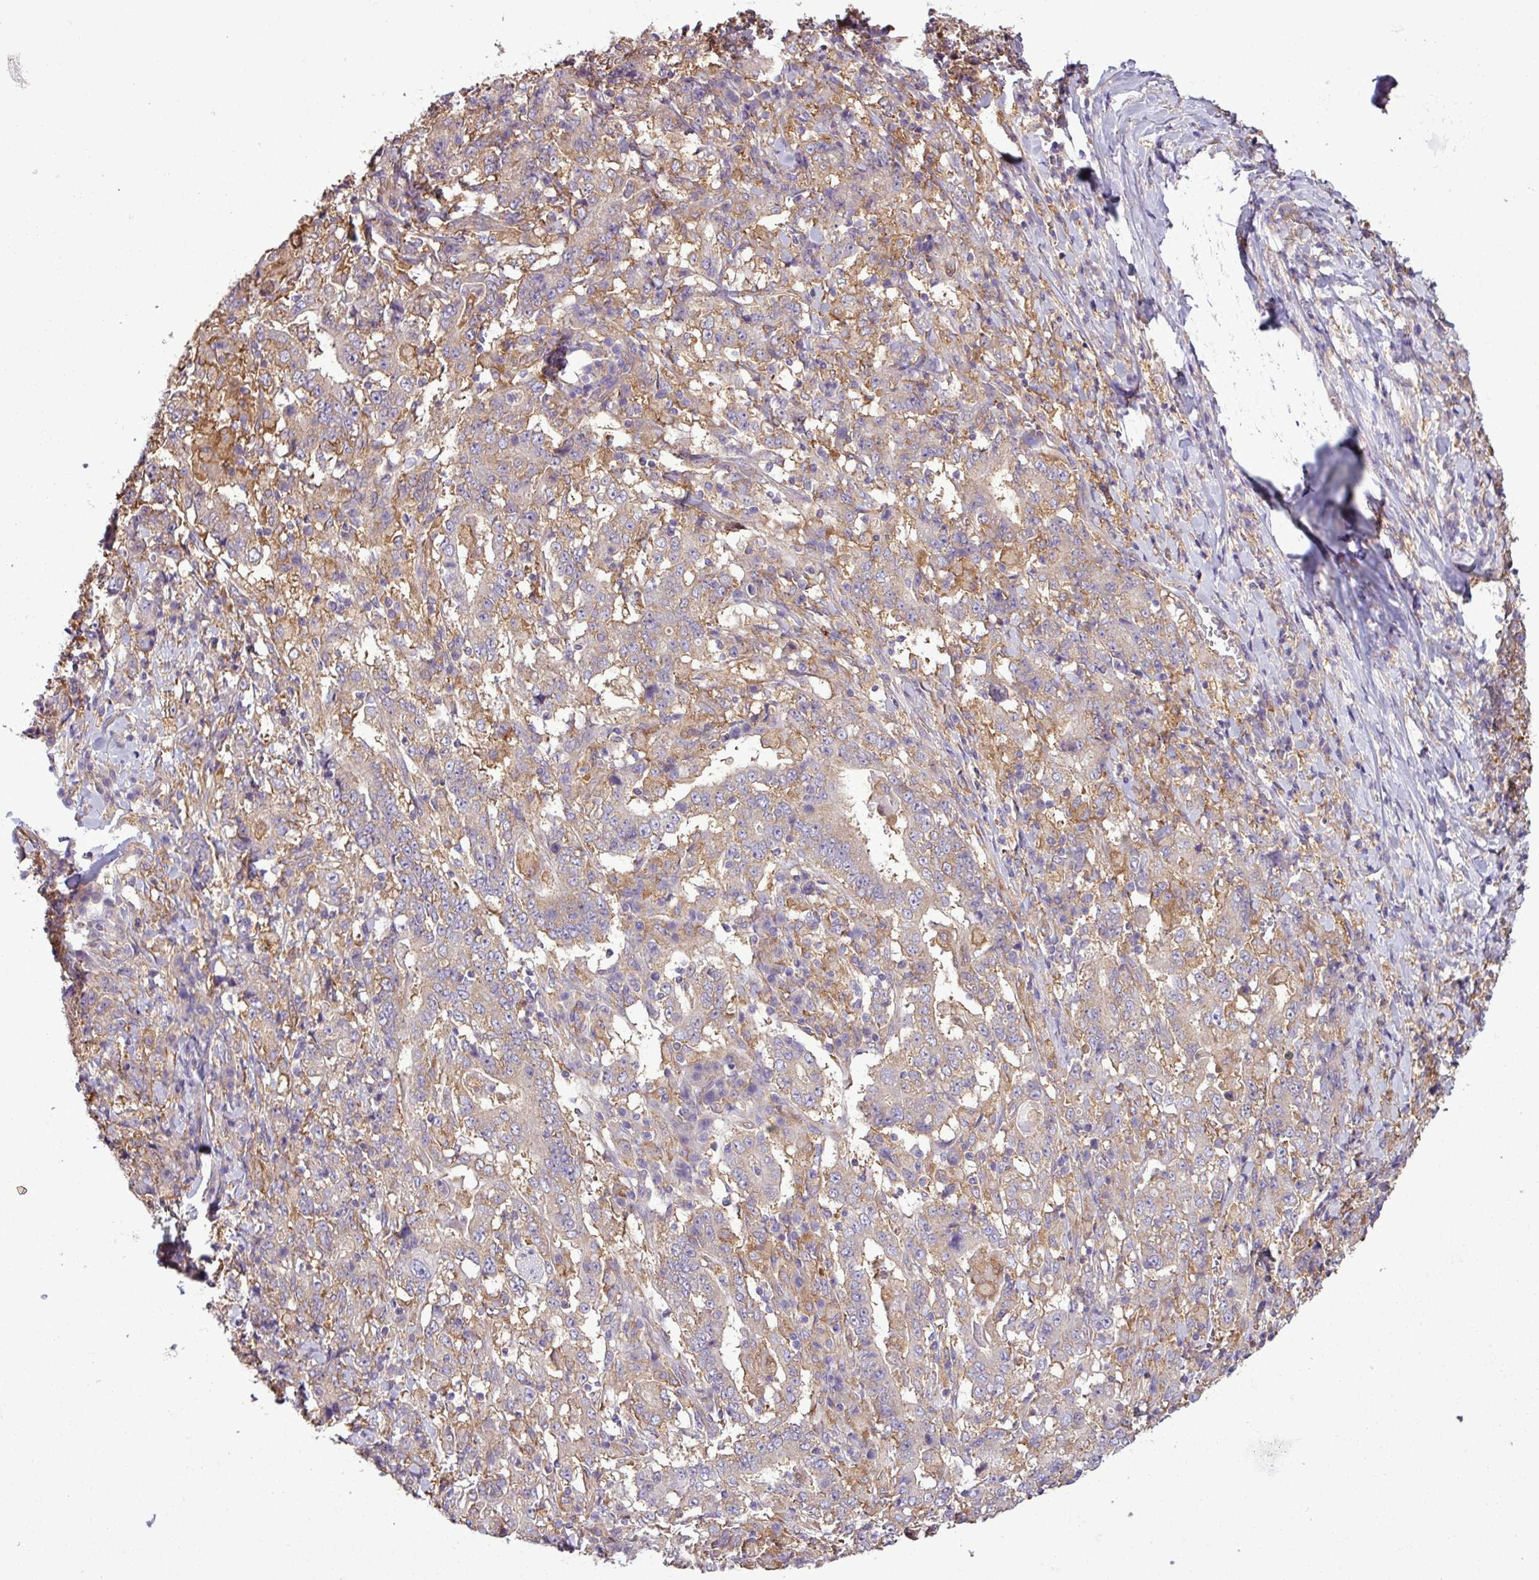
{"staining": {"intensity": "negative", "quantity": "none", "location": "none"}, "tissue": "stomach cancer", "cell_type": "Tumor cells", "image_type": "cancer", "snomed": [{"axis": "morphology", "description": "Normal tissue, NOS"}, {"axis": "morphology", "description": "Adenocarcinoma, NOS"}, {"axis": "topography", "description": "Stomach, upper"}, {"axis": "topography", "description": "Stomach"}], "caption": "Photomicrograph shows no significant protein positivity in tumor cells of stomach adenocarcinoma.", "gene": "PACSIN2", "patient": {"sex": "male", "age": 59}}